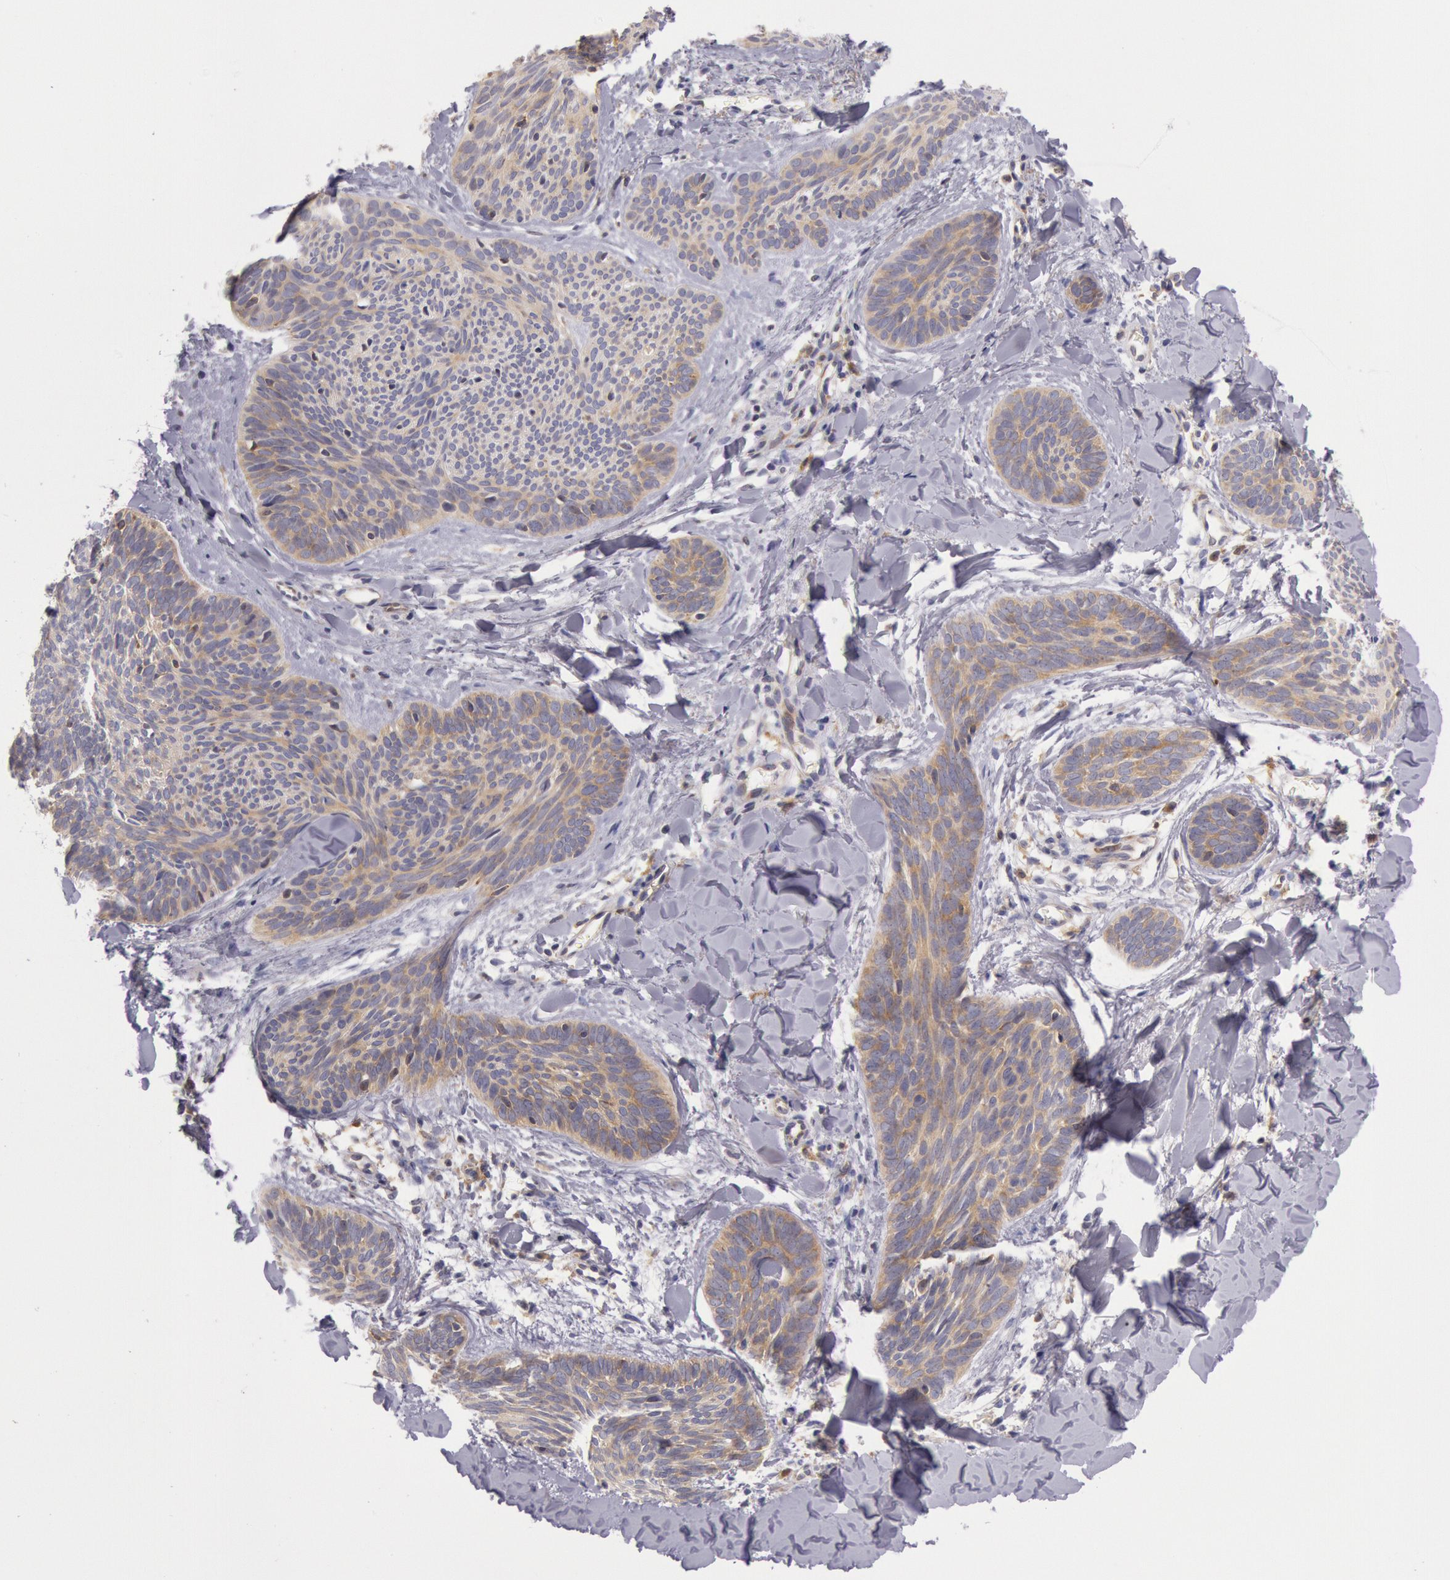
{"staining": {"intensity": "weak", "quantity": "25%-75%", "location": "cytoplasmic/membranous"}, "tissue": "skin cancer", "cell_type": "Tumor cells", "image_type": "cancer", "snomed": [{"axis": "morphology", "description": "Basal cell carcinoma"}, {"axis": "topography", "description": "Skin"}], "caption": "Protein analysis of basal cell carcinoma (skin) tissue shows weak cytoplasmic/membranous positivity in approximately 25%-75% of tumor cells.", "gene": "MYO5A", "patient": {"sex": "female", "age": 81}}